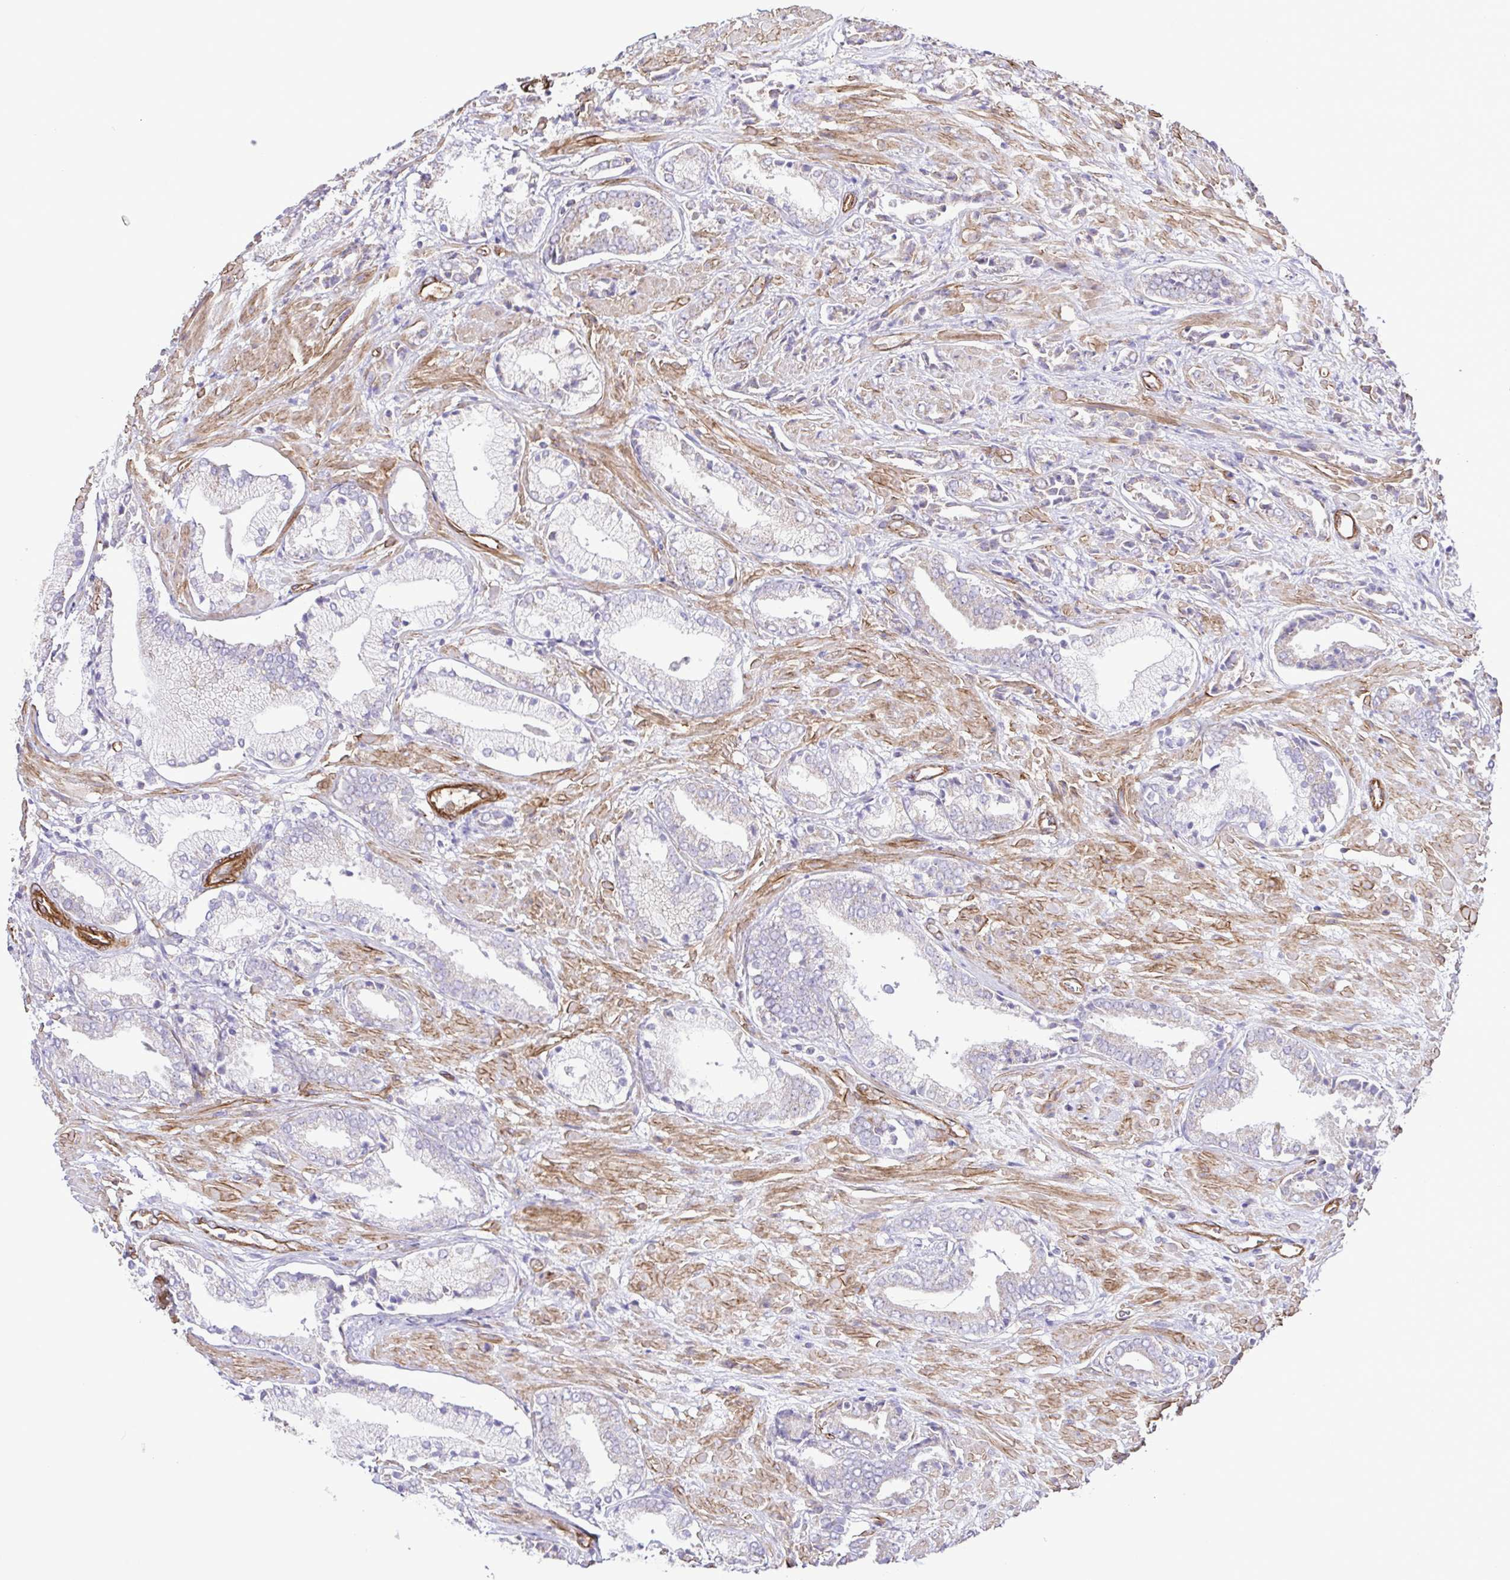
{"staining": {"intensity": "negative", "quantity": "none", "location": "none"}, "tissue": "prostate cancer", "cell_type": "Tumor cells", "image_type": "cancer", "snomed": [{"axis": "morphology", "description": "Adenocarcinoma, High grade"}, {"axis": "topography", "description": "Prostate"}], "caption": "There is no significant staining in tumor cells of high-grade adenocarcinoma (prostate). (DAB (3,3'-diaminobenzidine) immunohistochemistry (IHC) visualized using brightfield microscopy, high magnification).", "gene": "FLT1", "patient": {"sex": "male", "age": 56}}